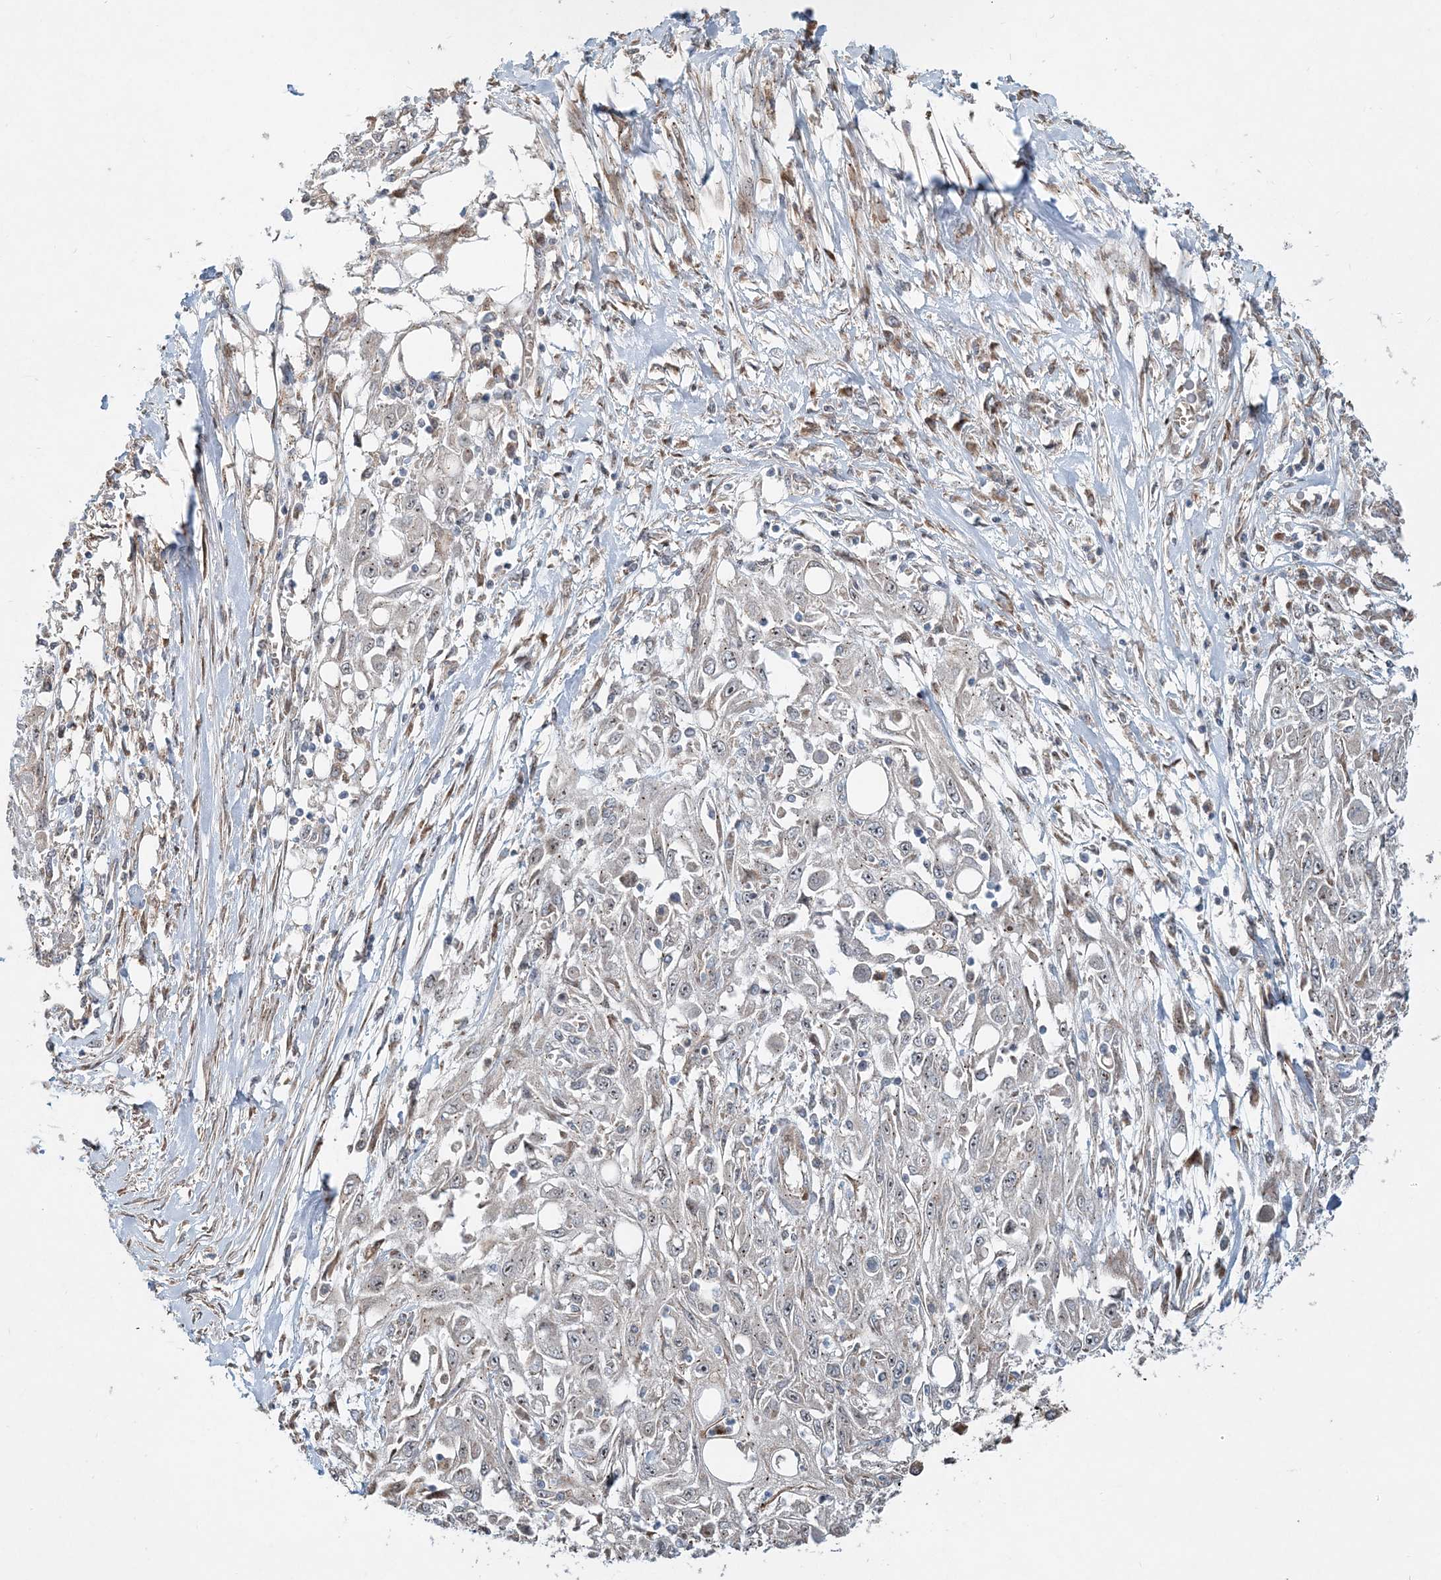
{"staining": {"intensity": "weak", "quantity": "<25%", "location": "cytoplasmic/membranous"}, "tissue": "skin cancer", "cell_type": "Tumor cells", "image_type": "cancer", "snomed": [{"axis": "morphology", "description": "Squamous cell carcinoma, NOS"}, {"axis": "morphology", "description": "Squamous cell carcinoma, metastatic, NOS"}, {"axis": "topography", "description": "Skin"}, {"axis": "topography", "description": "Lymph node"}], "caption": "The image reveals no significant expression in tumor cells of skin cancer.", "gene": "CXXC5", "patient": {"sex": "male", "age": 75}}